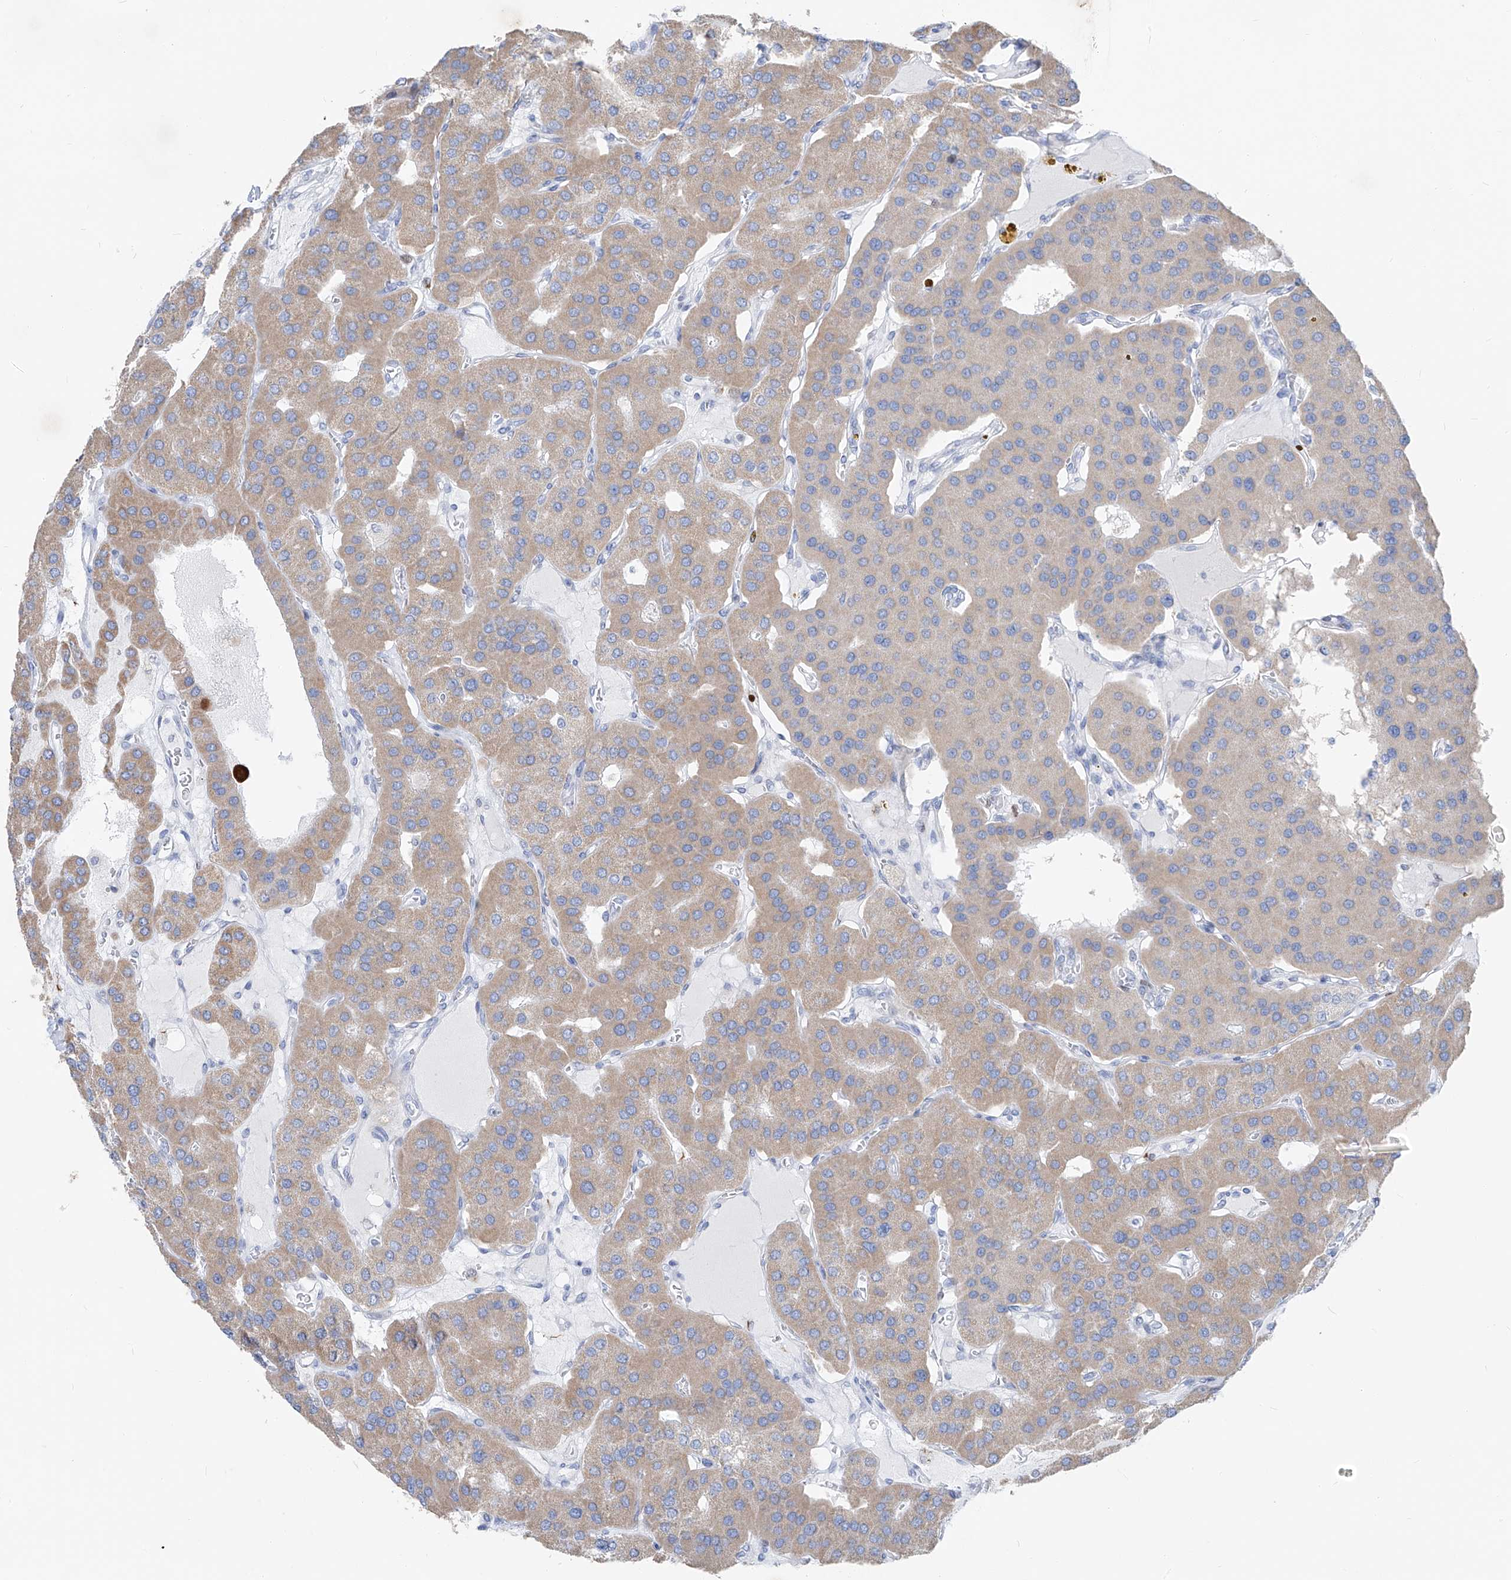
{"staining": {"intensity": "weak", "quantity": "25%-75%", "location": "cytoplasmic/membranous"}, "tissue": "parathyroid gland", "cell_type": "Glandular cells", "image_type": "normal", "snomed": [{"axis": "morphology", "description": "Normal tissue, NOS"}, {"axis": "morphology", "description": "Adenoma, NOS"}, {"axis": "topography", "description": "Parathyroid gland"}], "caption": "IHC staining of benign parathyroid gland, which reveals low levels of weak cytoplasmic/membranous expression in approximately 25%-75% of glandular cells indicating weak cytoplasmic/membranous protein expression. The staining was performed using DAB (3,3'-diaminobenzidine) (brown) for protein detection and nuclei were counterstained in hematoxylin (blue).", "gene": "FRS3", "patient": {"sex": "female", "age": 86}}